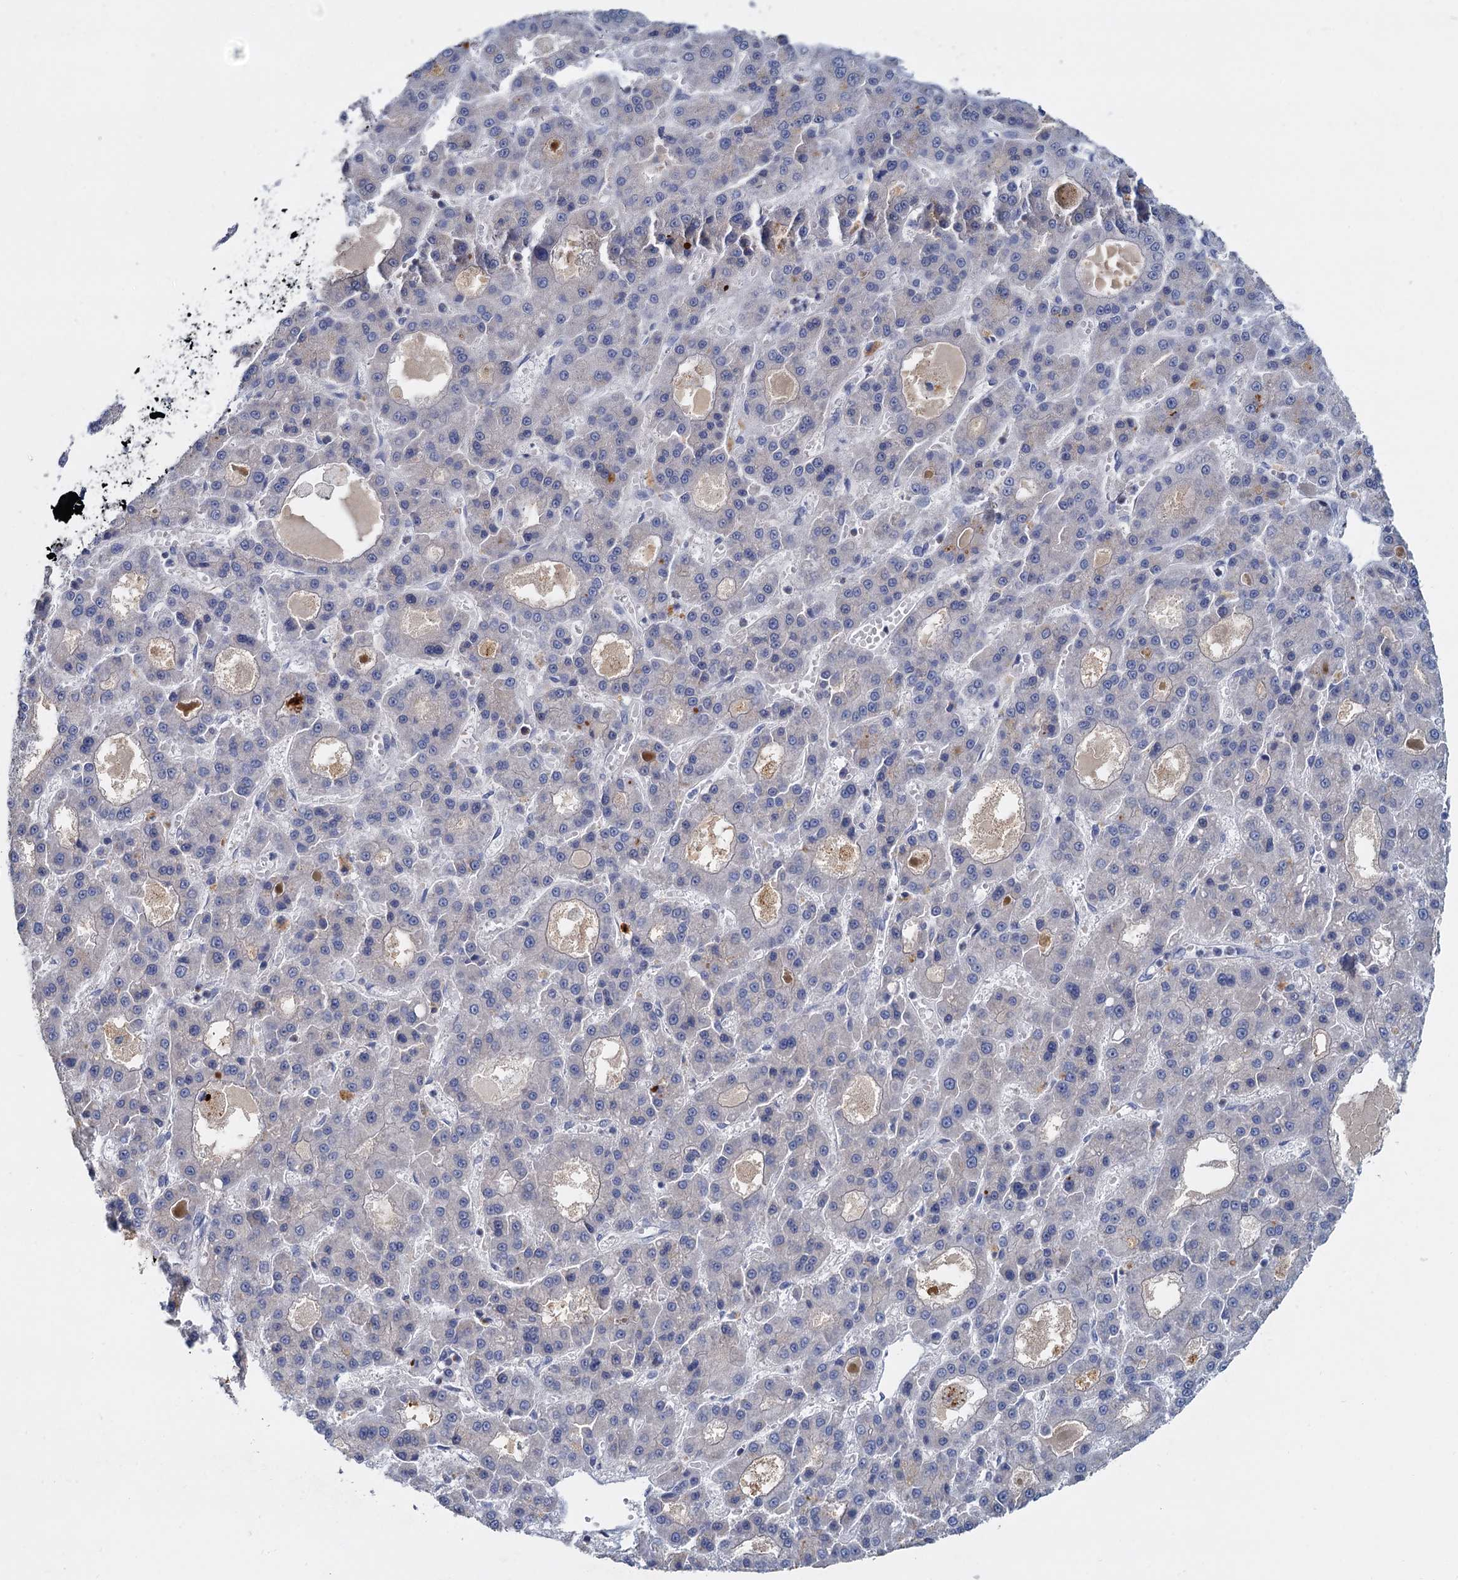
{"staining": {"intensity": "negative", "quantity": "none", "location": "none"}, "tissue": "liver cancer", "cell_type": "Tumor cells", "image_type": "cancer", "snomed": [{"axis": "morphology", "description": "Carcinoma, Hepatocellular, NOS"}, {"axis": "topography", "description": "Liver"}], "caption": "This is a histopathology image of immunohistochemistry (IHC) staining of liver cancer (hepatocellular carcinoma), which shows no staining in tumor cells.", "gene": "ACSM3", "patient": {"sex": "male", "age": 70}}